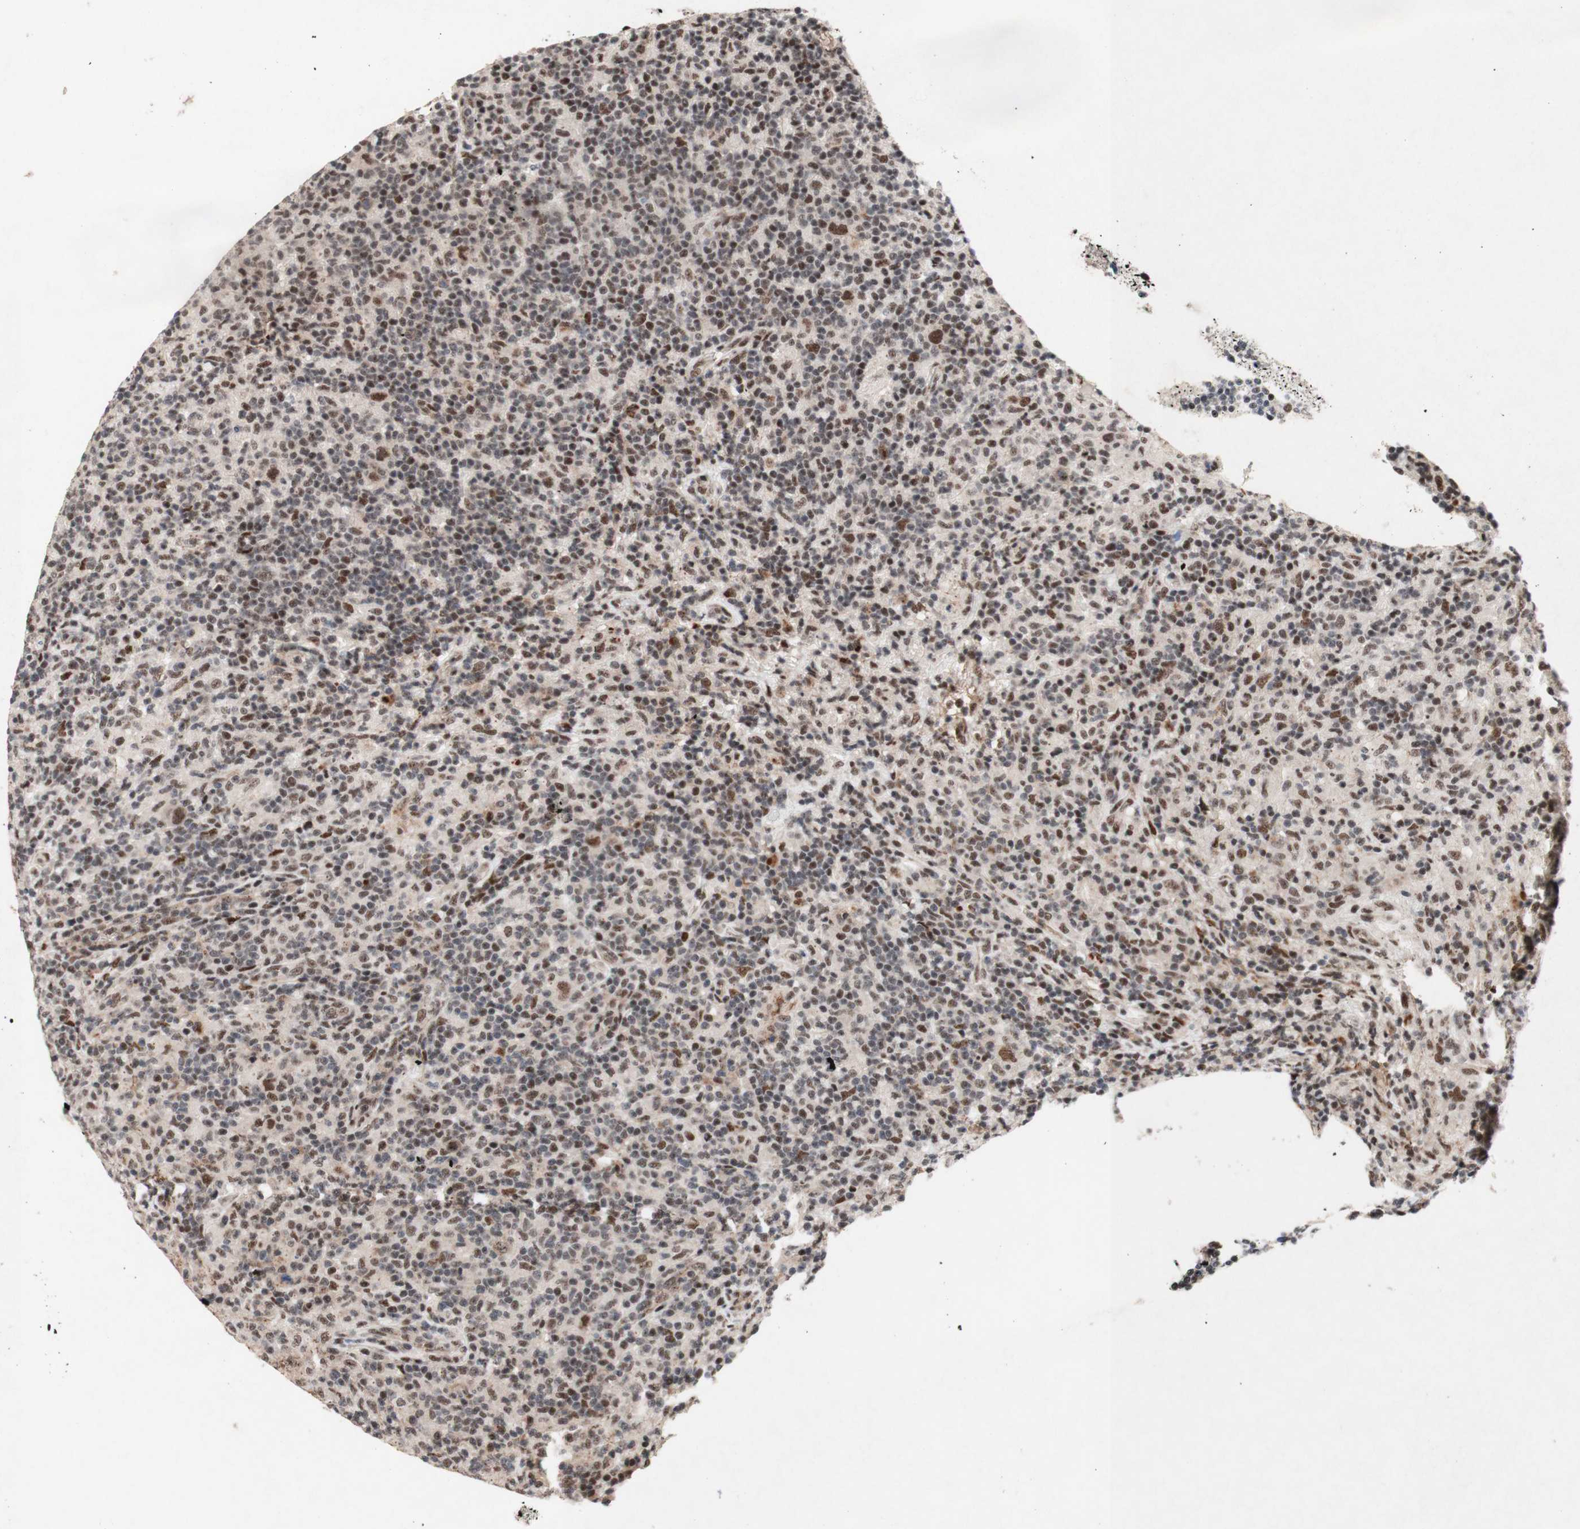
{"staining": {"intensity": "moderate", "quantity": ">75%", "location": "nuclear"}, "tissue": "lymphoma", "cell_type": "Tumor cells", "image_type": "cancer", "snomed": [{"axis": "morphology", "description": "Hodgkin's disease, NOS"}, {"axis": "topography", "description": "Lymph node"}], "caption": "Hodgkin's disease was stained to show a protein in brown. There is medium levels of moderate nuclear expression in approximately >75% of tumor cells.", "gene": "TLE1", "patient": {"sex": "male", "age": 70}}